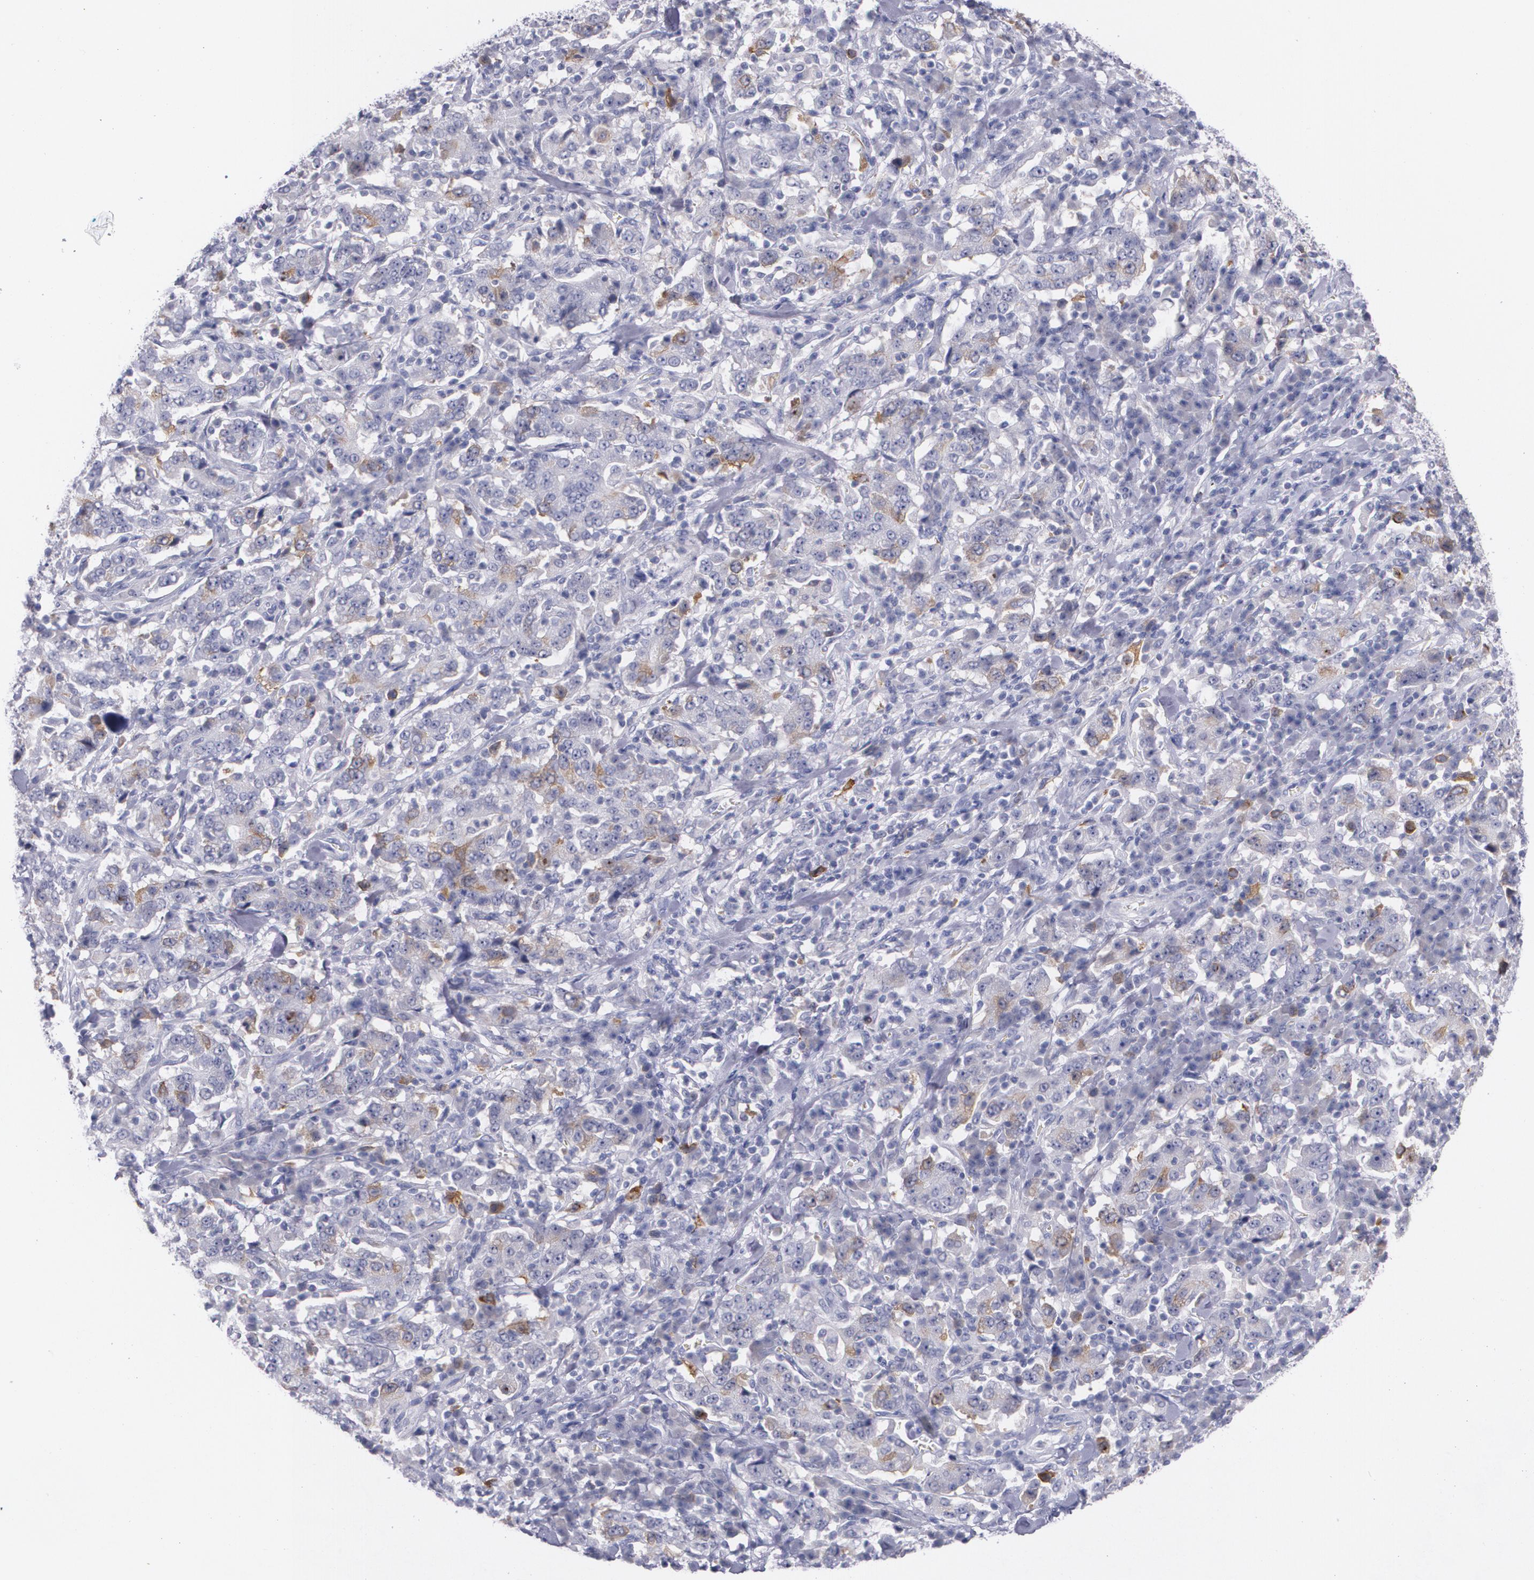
{"staining": {"intensity": "moderate", "quantity": "<25%", "location": "cytoplasmic/membranous"}, "tissue": "stomach cancer", "cell_type": "Tumor cells", "image_type": "cancer", "snomed": [{"axis": "morphology", "description": "Normal tissue, NOS"}, {"axis": "morphology", "description": "Adenocarcinoma, NOS"}, {"axis": "topography", "description": "Stomach, upper"}, {"axis": "topography", "description": "Stomach"}], "caption": "This is an image of immunohistochemistry staining of stomach cancer, which shows moderate positivity in the cytoplasmic/membranous of tumor cells.", "gene": "HMMR", "patient": {"sex": "male", "age": 59}}